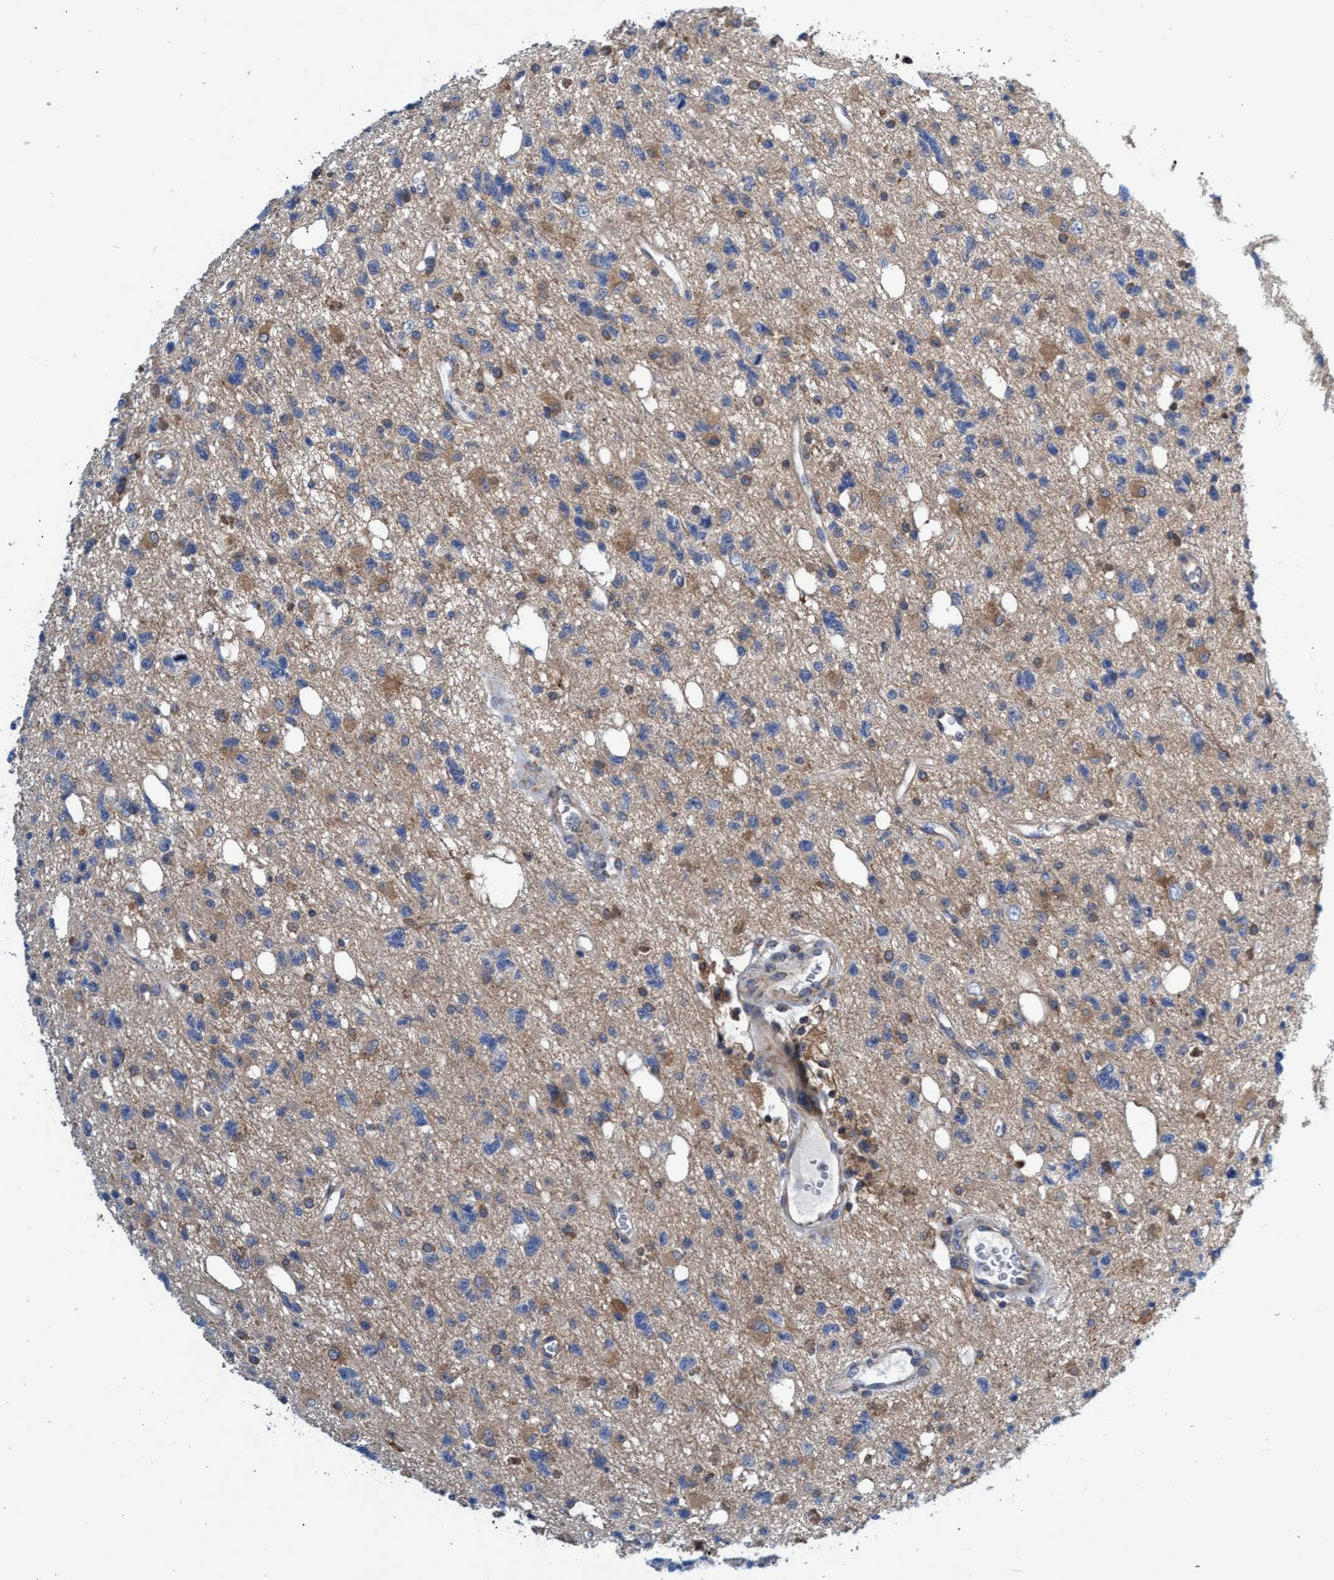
{"staining": {"intensity": "weak", "quantity": "25%-75%", "location": "cytoplasmic/membranous"}, "tissue": "glioma", "cell_type": "Tumor cells", "image_type": "cancer", "snomed": [{"axis": "morphology", "description": "Glioma, malignant, High grade"}, {"axis": "topography", "description": "Brain"}], "caption": "Protein staining of glioma tissue demonstrates weak cytoplasmic/membranous expression in about 25%-75% of tumor cells.", "gene": "CRYZ", "patient": {"sex": "female", "age": 62}}